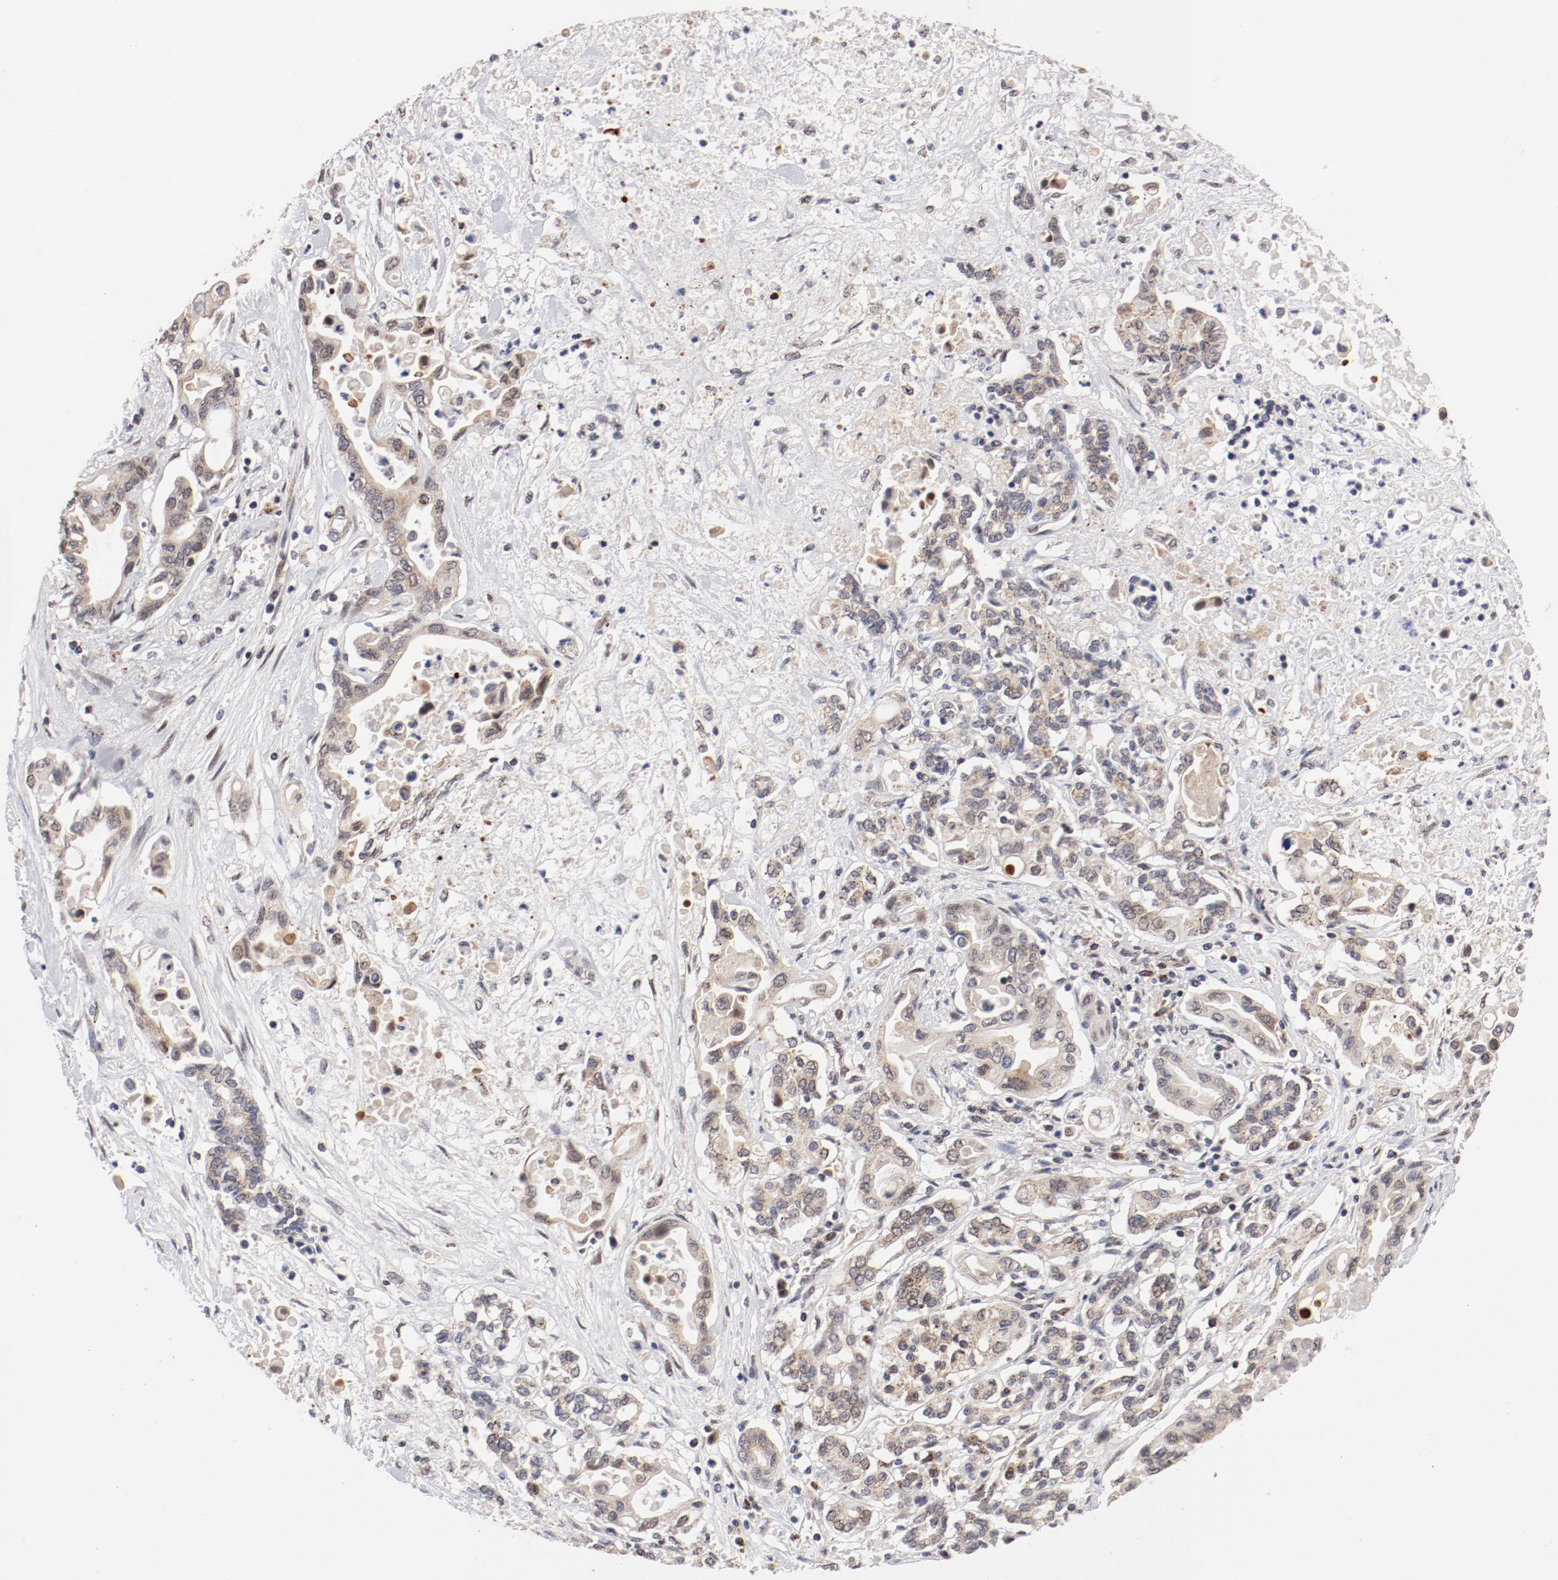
{"staining": {"intensity": "moderate", "quantity": "<25%", "location": "cytoplasmic/membranous"}, "tissue": "pancreatic cancer", "cell_type": "Tumor cells", "image_type": "cancer", "snomed": [{"axis": "morphology", "description": "Adenocarcinoma, NOS"}, {"axis": "topography", "description": "Pancreas"}], "caption": "This photomicrograph exhibits IHC staining of pancreatic cancer, with low moderate cytoplasmic/membranous expression in approximately <25% of tumor cells.", "gene": "RPL12", "patient": {"sex": "female", "age": 57}}